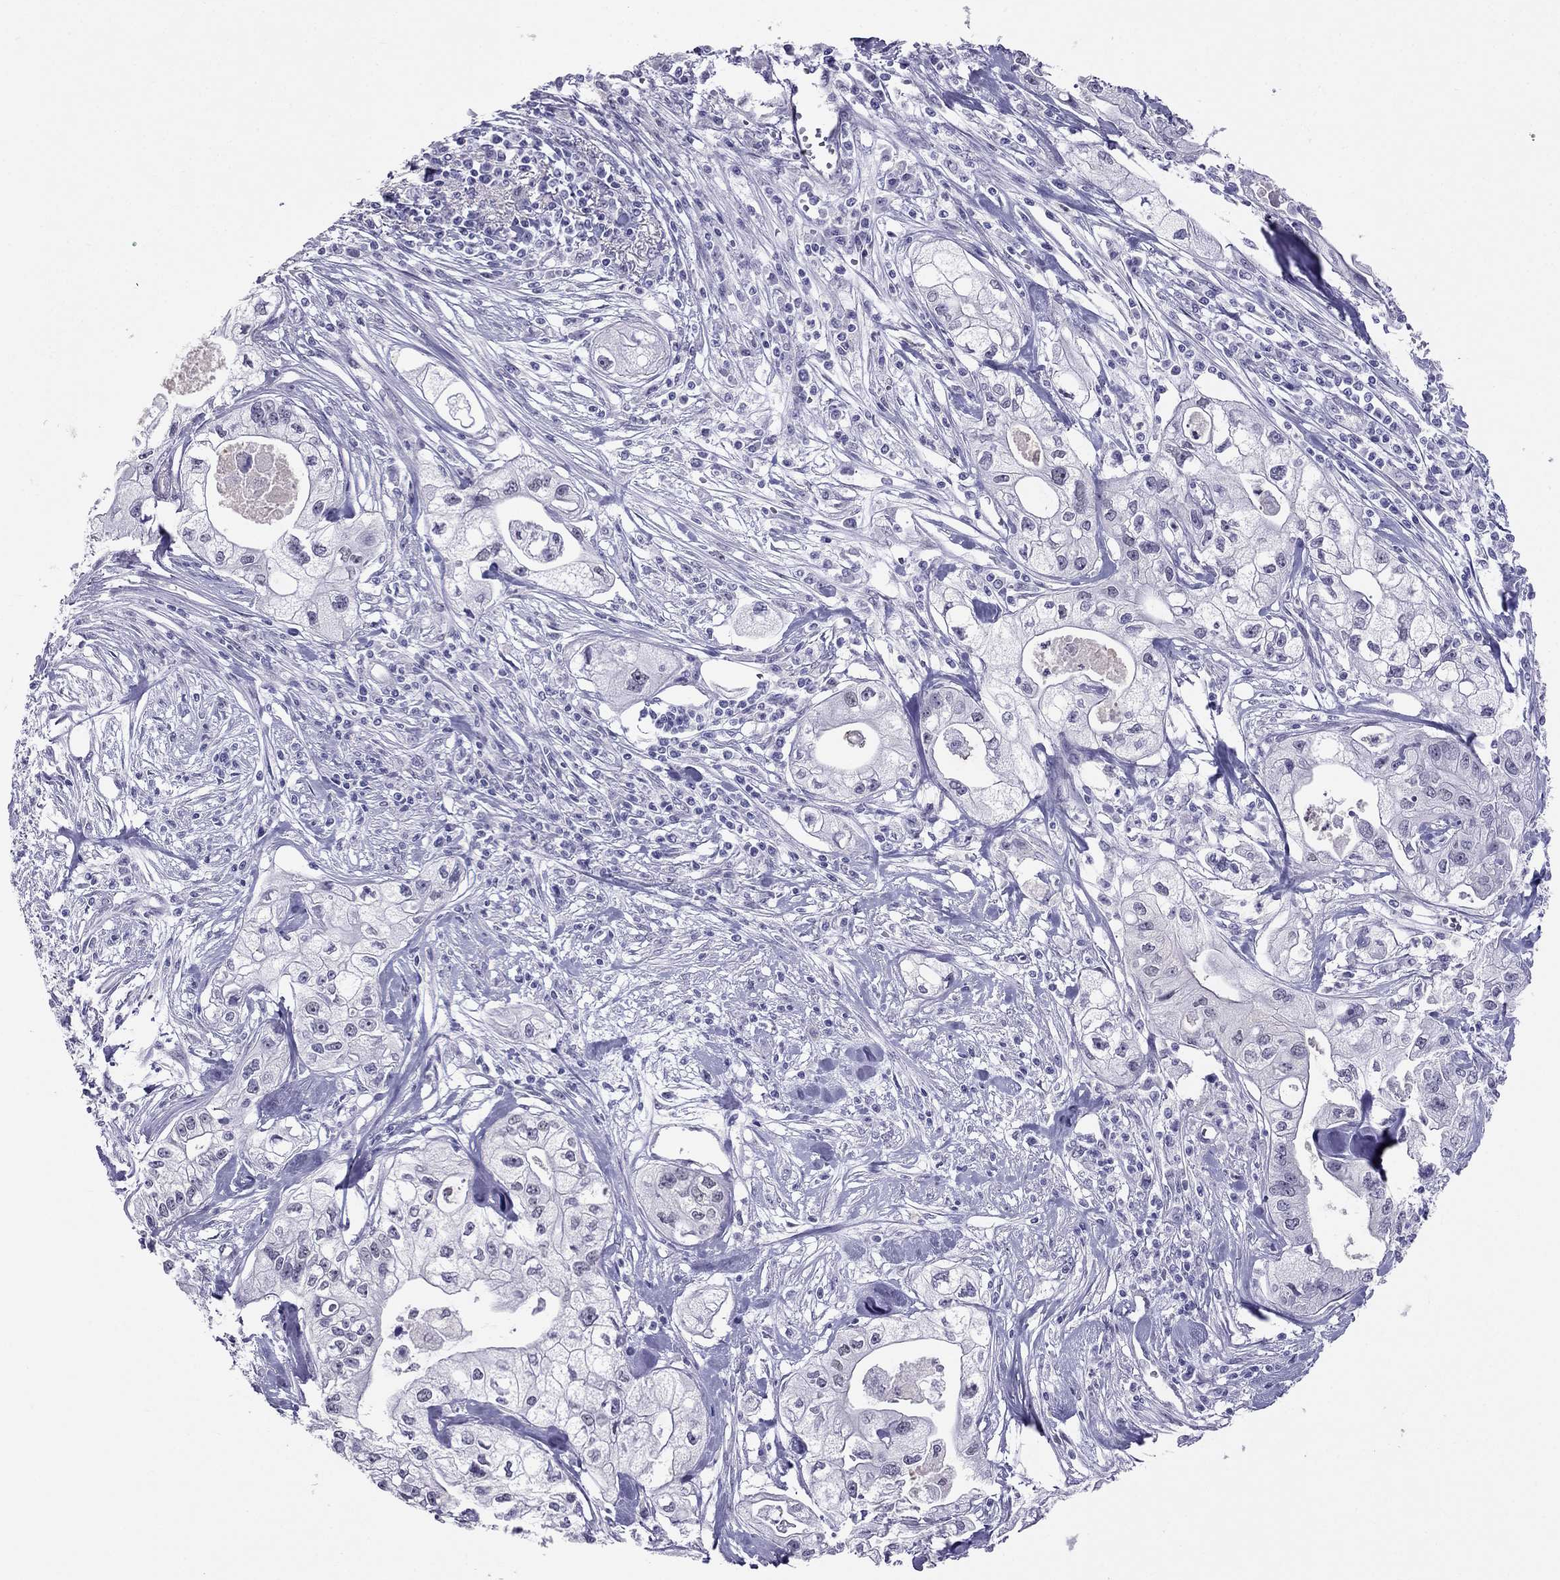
{"staining": {"intensity": "negative", "quantity": "none", "location": "none"}, "tissue": "pancreatic cancer", "cell_type": "Tumor cells", "image_type": "cancer", "snomed": [{"axis": "morphology", "description": "Adenocarcinoma, NOS"}, {"axis": "topography", "description": "Pancreas"}], "caption": "Immunohistochemistry of pancreatic adenocarcinoma displays no staining in tumor cells.", "gene": "CROCC2", "patient": {"sex": "male", "age": 70}}